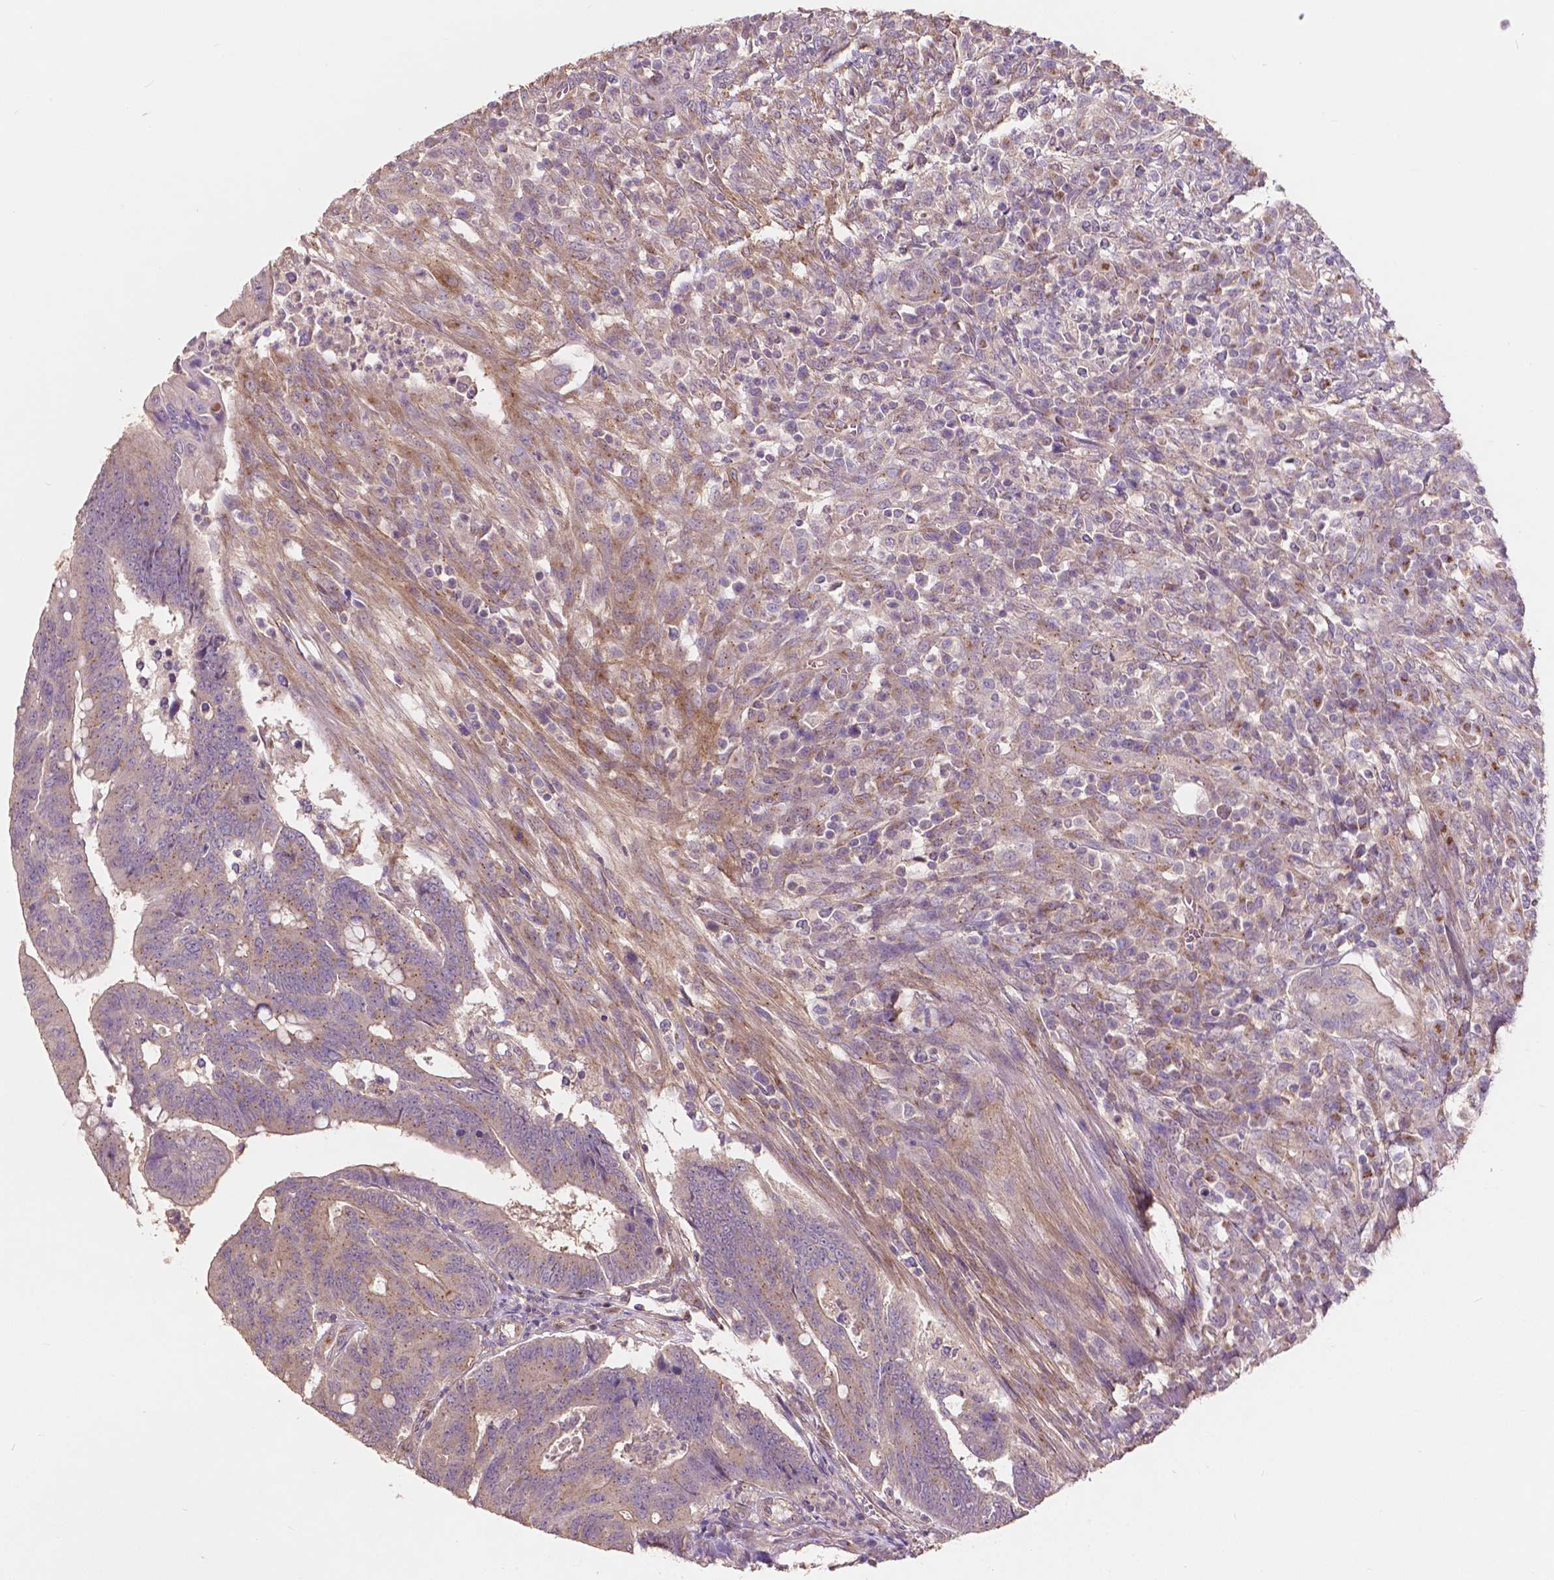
{"staining": {"intensity": "weak", "quantity": "25%-75%", "location": "cytoplasmic/membranous"}, "tissue": "colorectal cancer", "cell_type": "Tumor cells", "image_type": "cancer", "snomed": [{"axis": "morphology", "description": "Adenocarcinoma, NOS"}, {"axis": "topography", "description": "Colon"}], "caption": "A high-resolution image shows IHC staining of colorectal adenocarcinoma, which reveals weak cytoplasmic/membranous expression in approximately 25%-75% of tumor cells. (Stains: DAB in brown, nuclei in blue, Microscopy: brightfield microscopy at high magnification).", "gene": "CHPT1", "patient": {"sex": "male", "age": 65}}